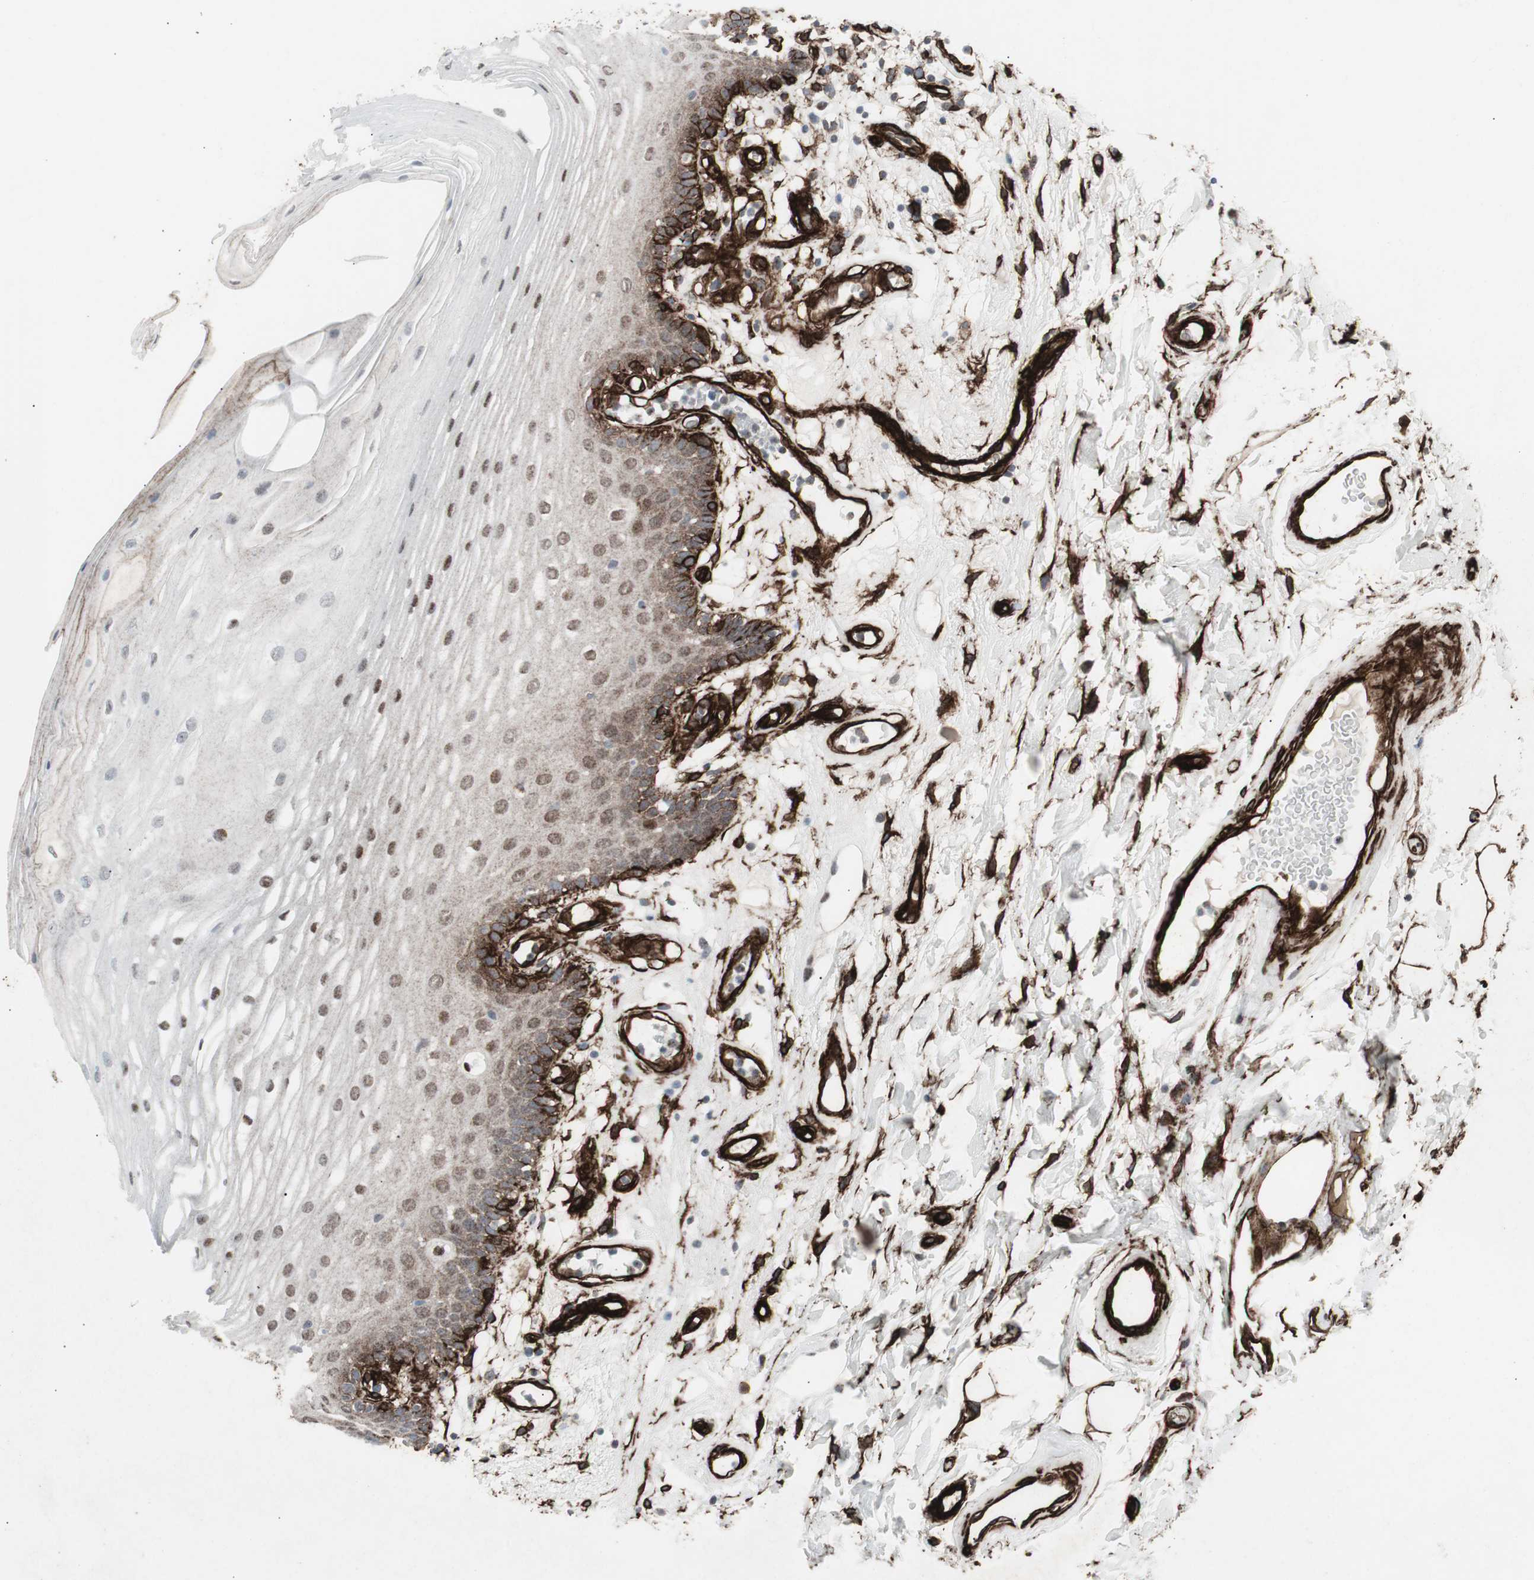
{"staining": {"intensity": "moderate", "quantity": "25%-75%", "location": "cytoplasmic/membranous,nuclear"}, "tissue": "oral mucosa", "cell_type": "Squamous epithelial cells", "image_type": "normal", "snomed": [{"axis": "morphology", "description": "Normal tissue, NOS"}, {"axis": "morphology", "description": "Squamous cell carcinoma, NOS"}, {"axis": "topography", "description": "Skeletal muscle"}, {"axis": "topography", "description": "Oral tissue"}], "caption": "A histopathology image of oral mucosa stained for a protein shows moderate cytoplasmic/membranous,nuclear brown staining in squamous epithelial cells.", "gene": "PDGFA", "patient": {"sex": "male", "age": 71}}